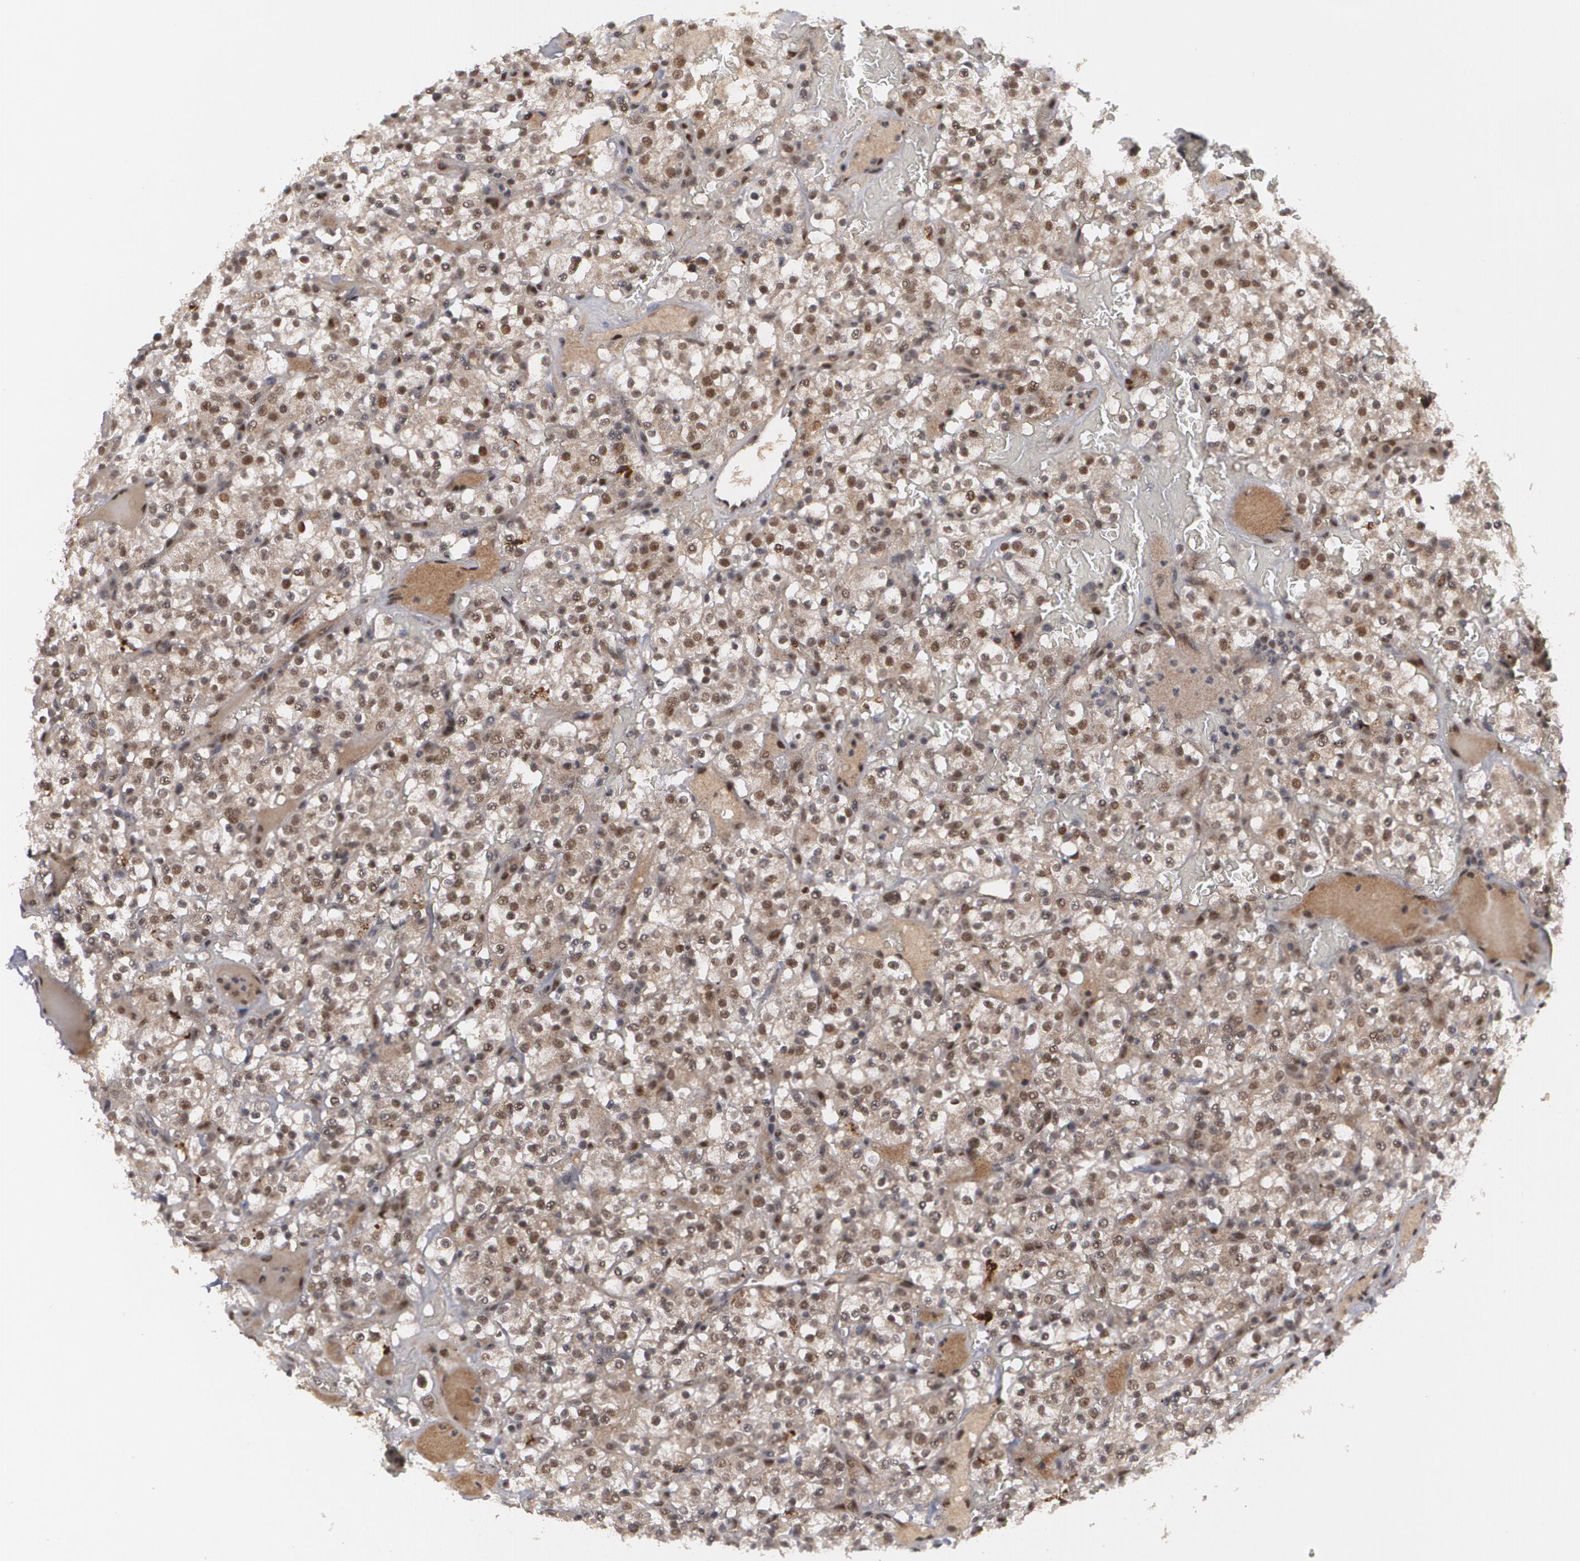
{"staining": {"intensity": "weak", "quantity": ">75%", "location": "nuclear"}, "tissue": "renal cancer", "cell_type": "Tumor cells", "image_type": "cancer", "snomed": [{"axis": "morphology", "description": "Normal tissue, NOS"}, {"axis": "morphology", "description": "Adenocarcinoma, NOS"}, {"axis": "topography", "description": "Kidney"}], "caption": "This is an image of IHC staining of renal cancer (adenocarcinoma), which shows weak expression in the nuclear of tumor cells.", "gene": "INTS6", "patient": {"sex": "female", "age": 72}}